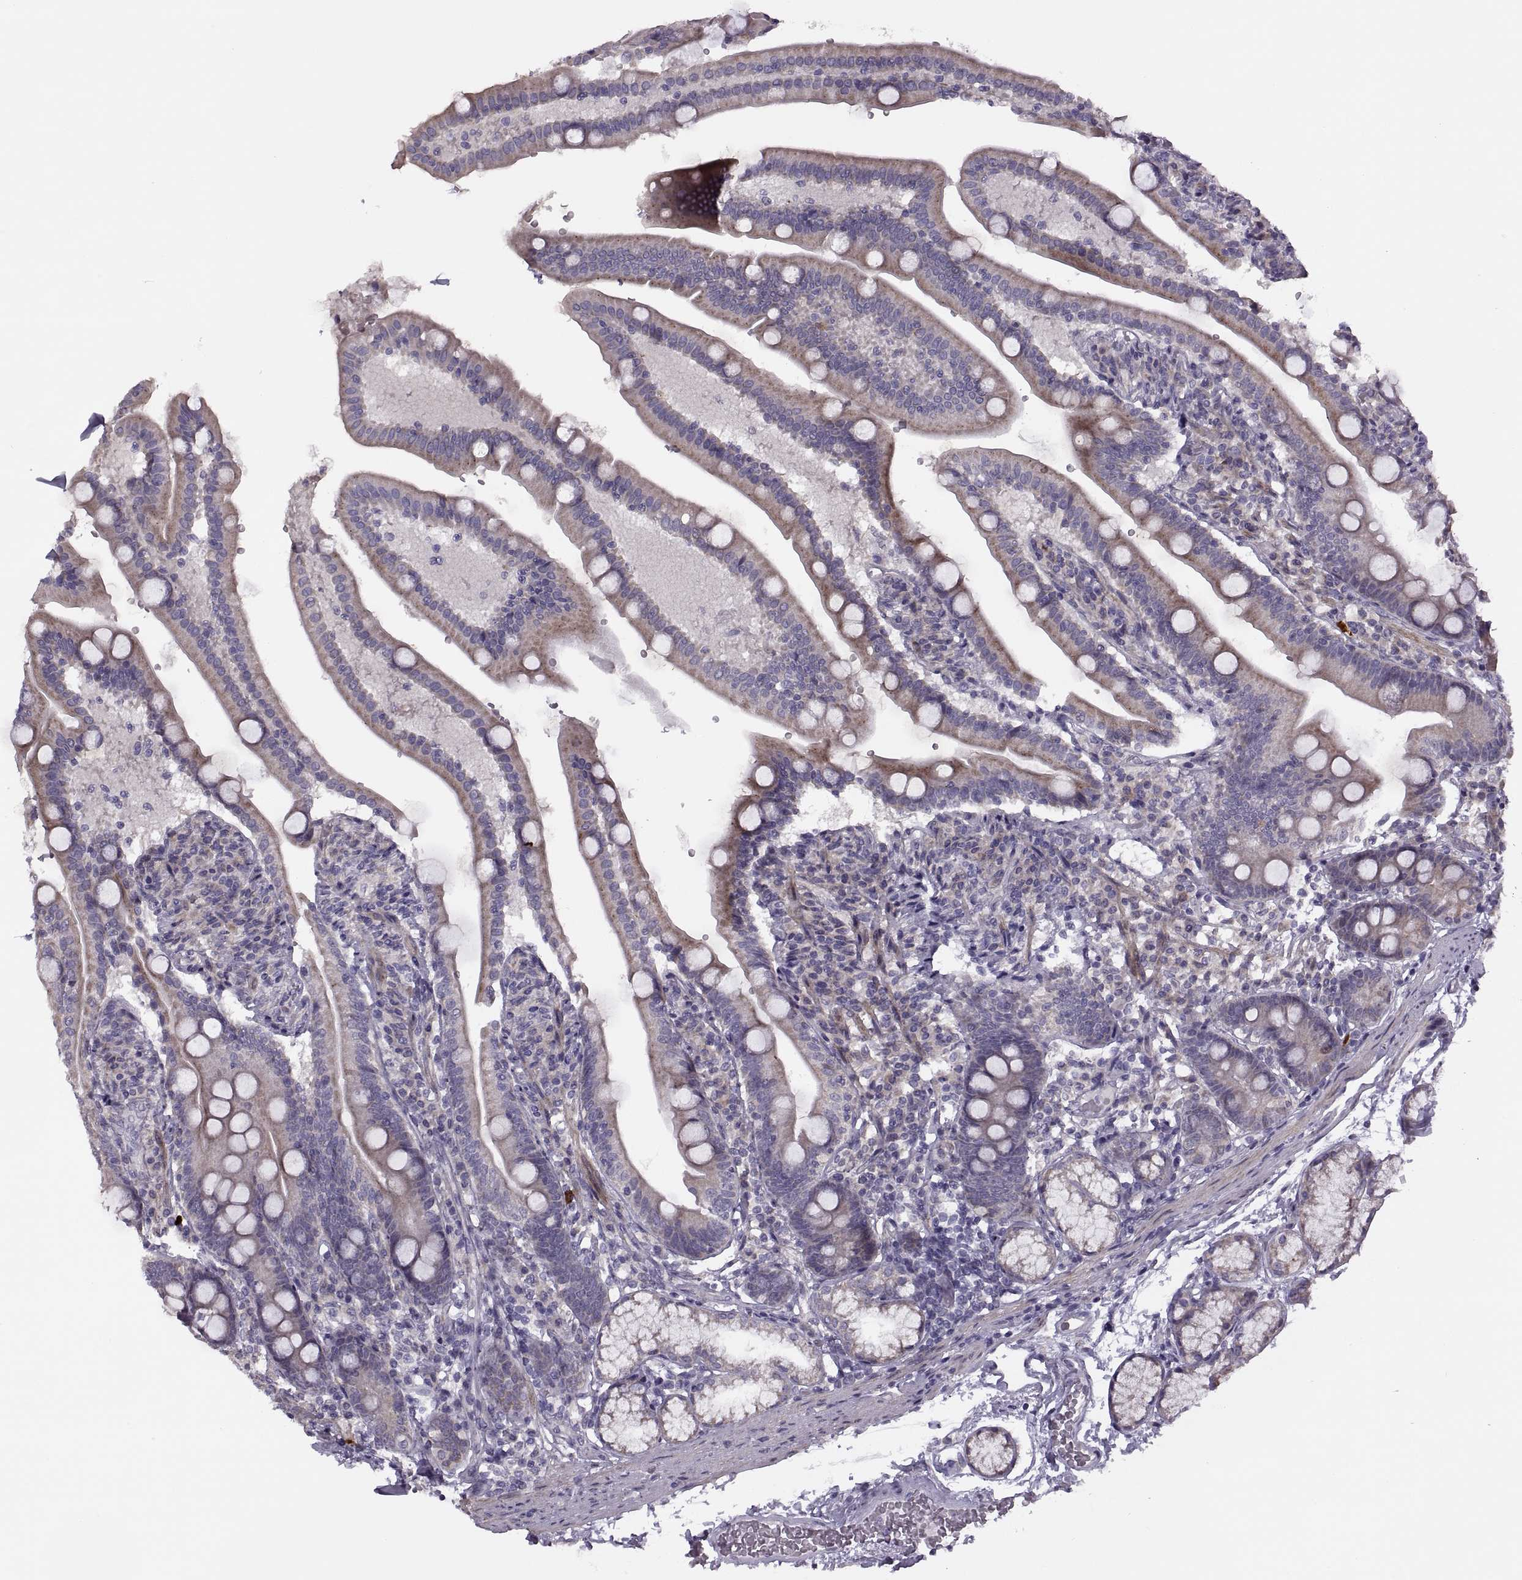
{"staining": {"intensity": "weak", "quantity": "25%-75%", "location": "cytoplasmic/membranous"}, "tissue": "duodenum", "cell_type": "Glandular cells", "image_type": "normal", "snomed": [{"axis": "morphology", "description": "Normal tissue, NOS"}, {"axis": "topography", "description": "Duodenum"}], "caption": "Glandular cells show weak cytoplasmic/membranous expression in about 25%-75% of cells in normal duodenum. The staining was performed using DAB to visualize the protein expression in brown, while the nuclei were stained in blue with hematoxylin (Magnification: 20x).", "gene": "RIPK4", "patient": {"sex": "female", "age": 67}}